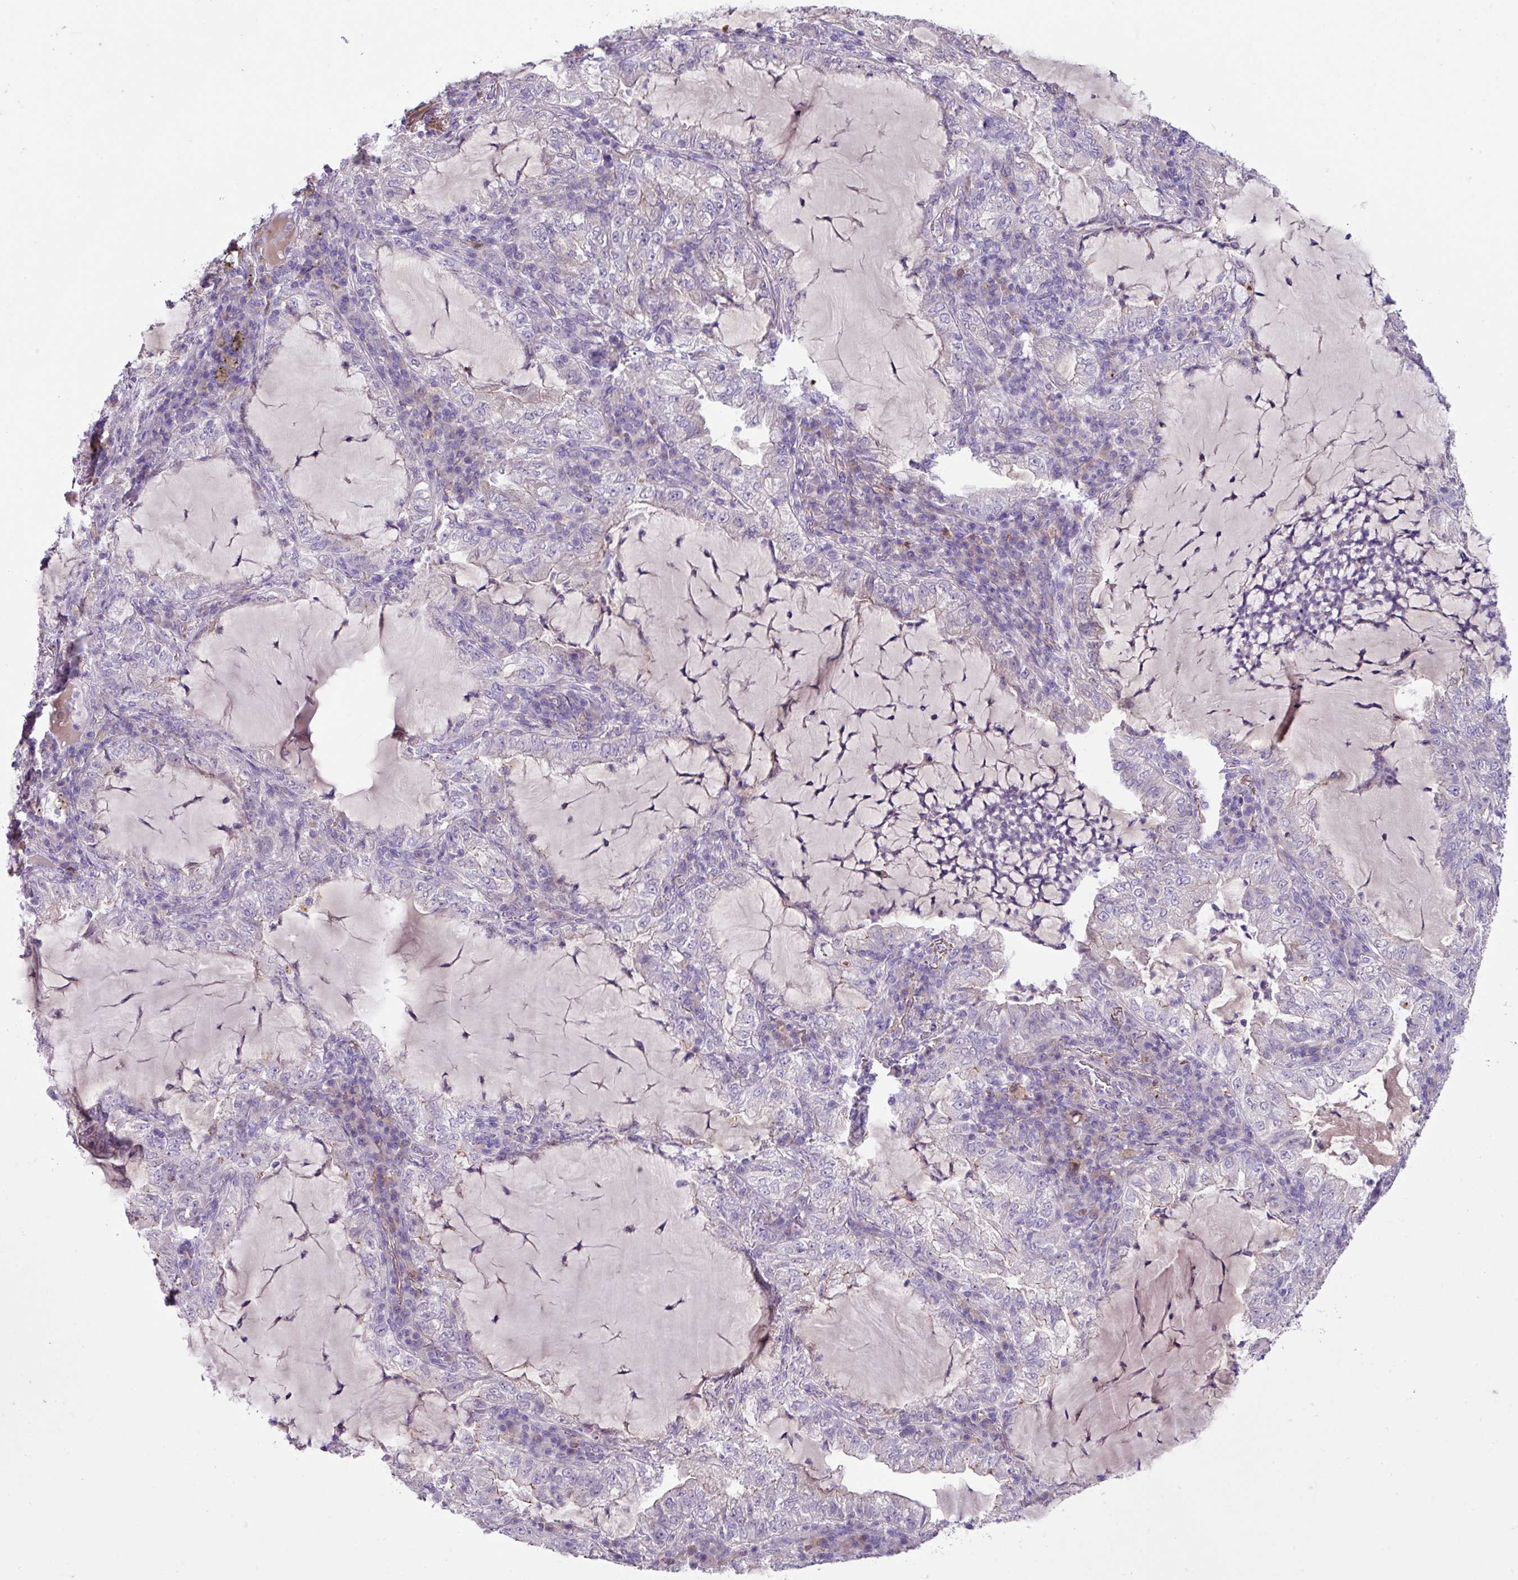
{"staining": {"intensity": "negative", "quantity": "none", "location": "none"}, "tissue": "lung cancer", "cell_type": "Tumor cells", "image_type": "cancer", "snomed": [{"axis": "morphology", "description": "Adenocarcinoma, NOS"}, {"axis": "topography", "description": "Lung"}], "caption": "The photomicrograph exhibits no significant staining in tumor cells of lung adenocarcinoma.", "gene": "IQCJ", "patient": {"sex": "female", "age": 73}}